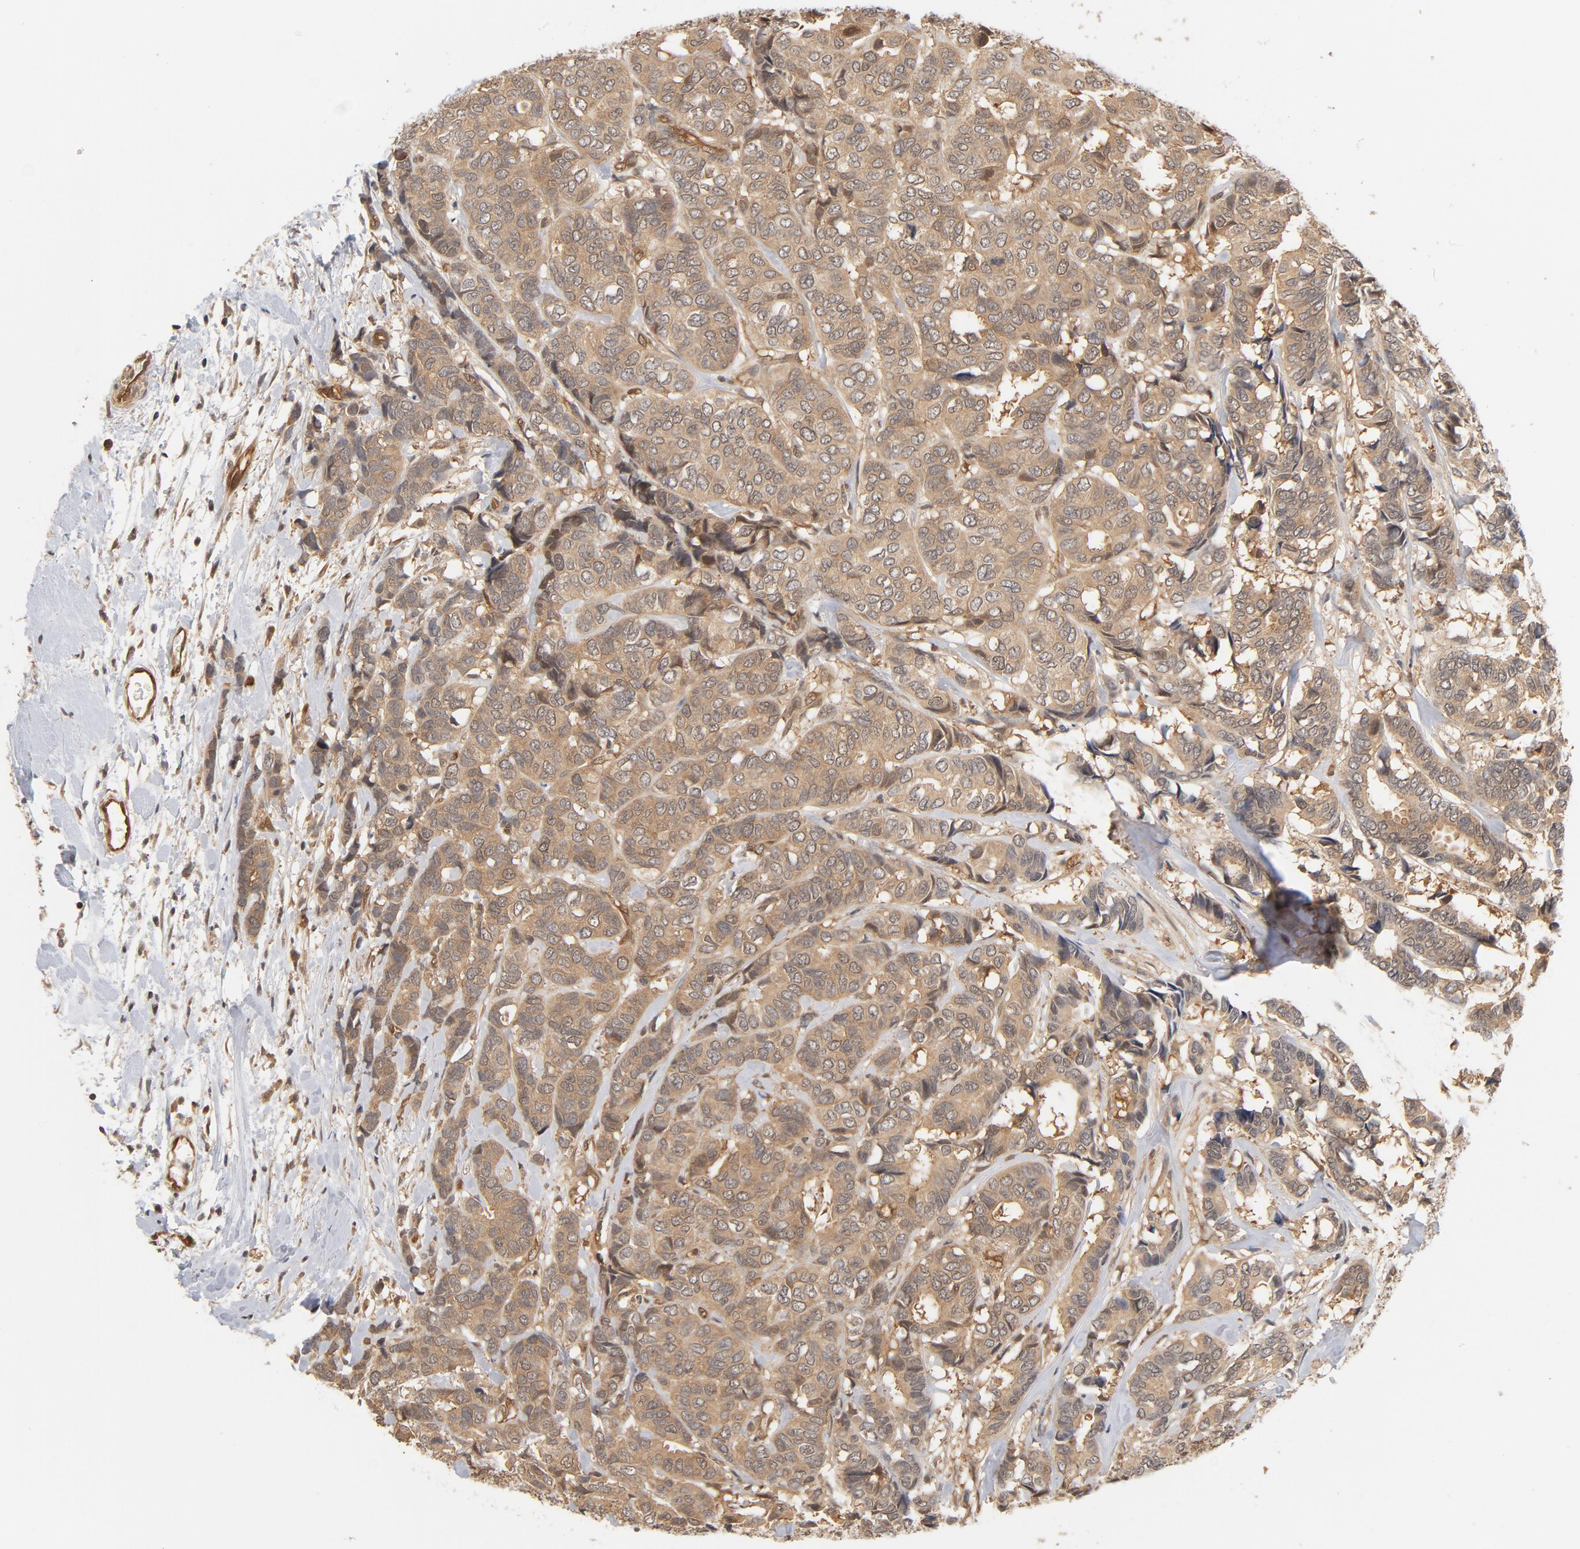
{"staining": {"intensity": "moderate", "quantity": ">75%", "location": "cytoplasmic/membranous"}, "tissue": "breast cancer", "cell_type": "Tumor cells", "image_type": "cancer", "snomed": [{"axis": "morphology", "description": "Duct carcinoma"}, {"axis": "topography", "description": "Breast"}], "caption": "Tumor cells demonstrate medium levels of moderate cytoplasmic/membranous expression in approximately >75% of cells in human breast cancer (infiltrating ductal carcinoma).", "gene": "CDC37", "patient": {"sex": "female", "age": 87}}